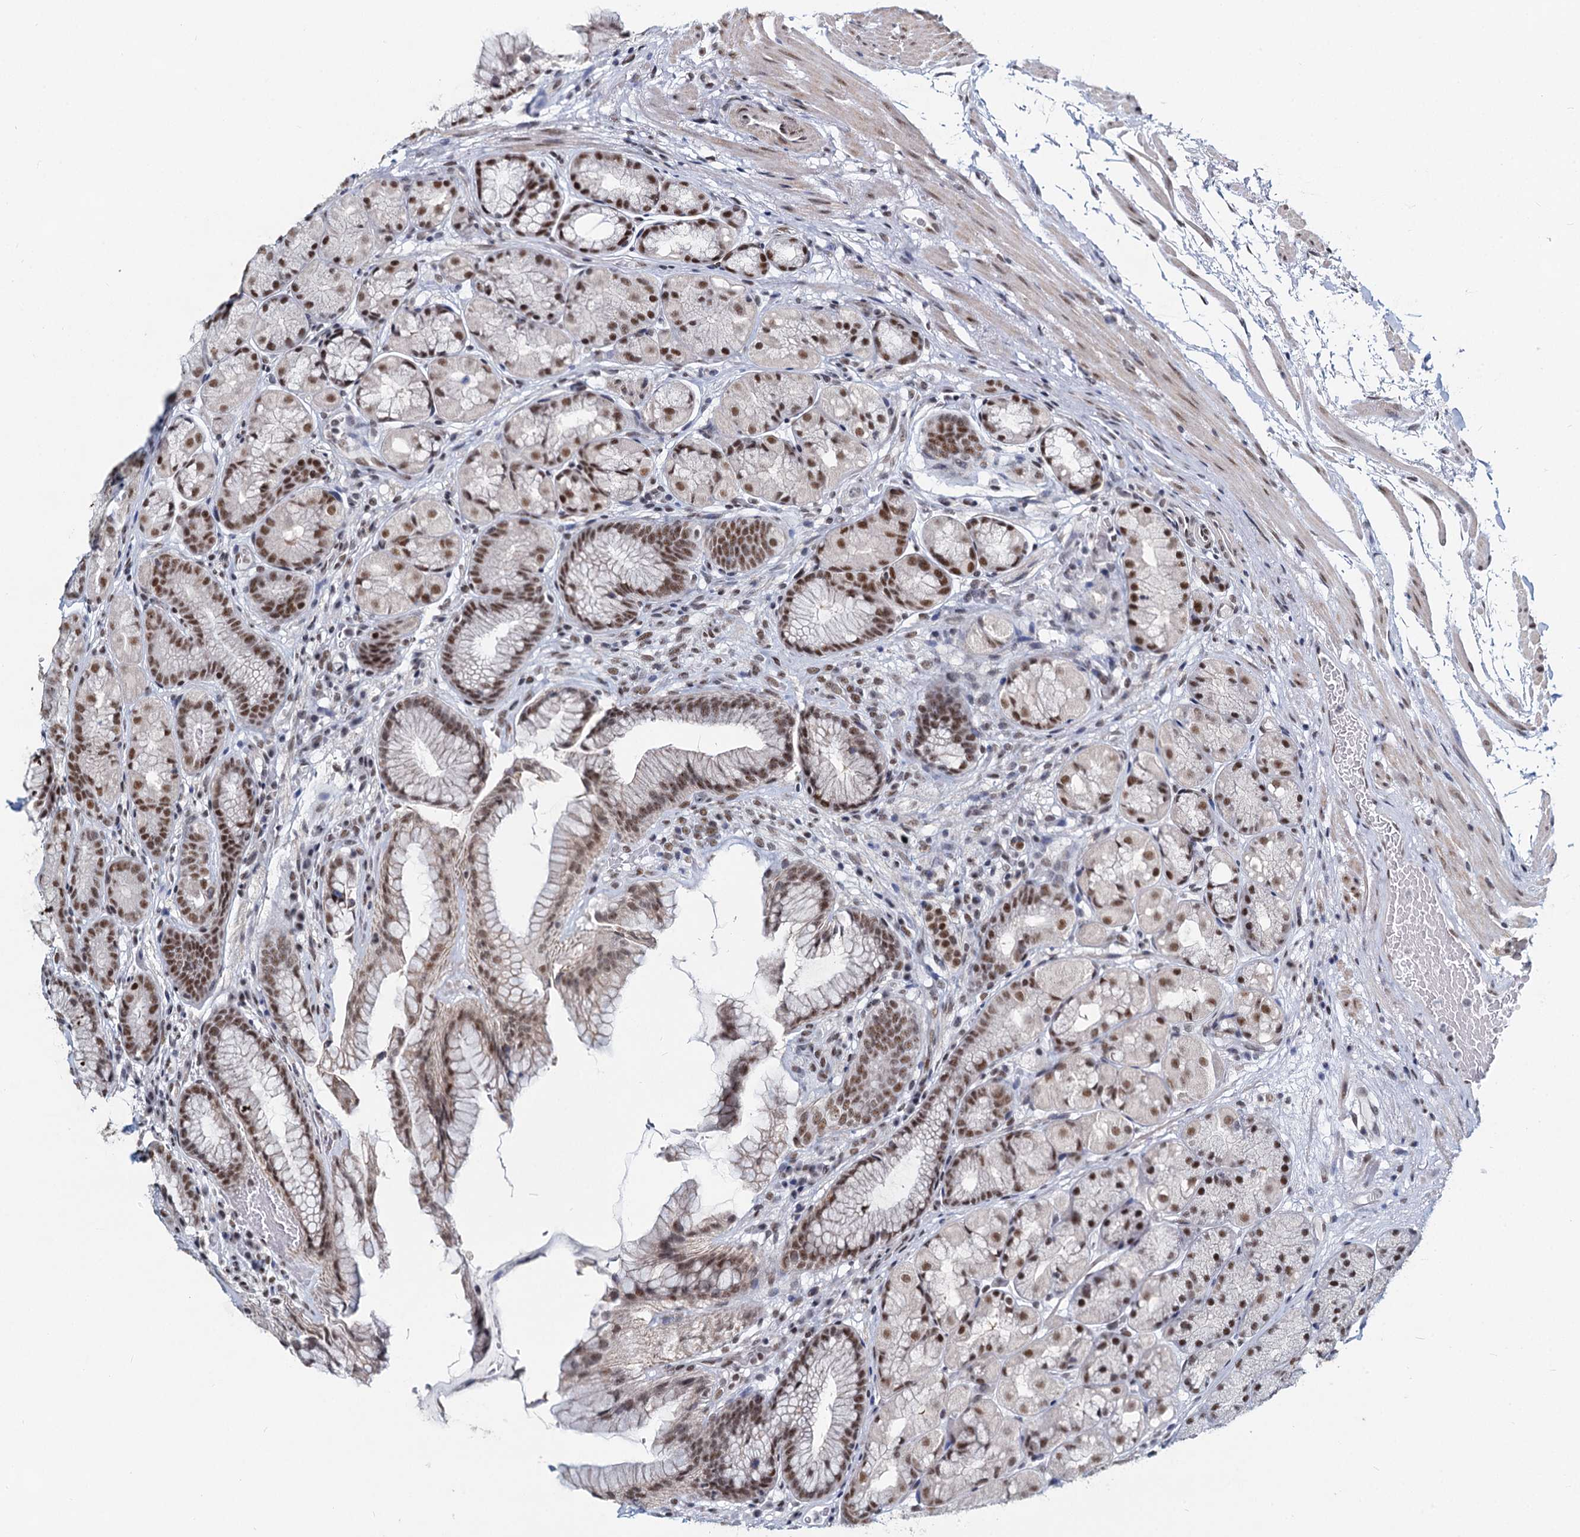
{"staining": {"intensity": "strong", "quantity": ">75%", "location": "nuclear"}, "tissue": "stomach", "cell_type": "Glandular cells", "image_type": "normal", "snomed": [{"axis": "morphology", "description": "Normal tissue, NOS"}, {"axis": "topography", "description": "Stomach"}], "caption": "This is an image of immunohistochemistry (IHC) staining of unremarkable stomach, which shows strong expression in the nuclear of glandular cells.", "gene": "METTL14", "patient": {"sex": "male", "age": 63}}